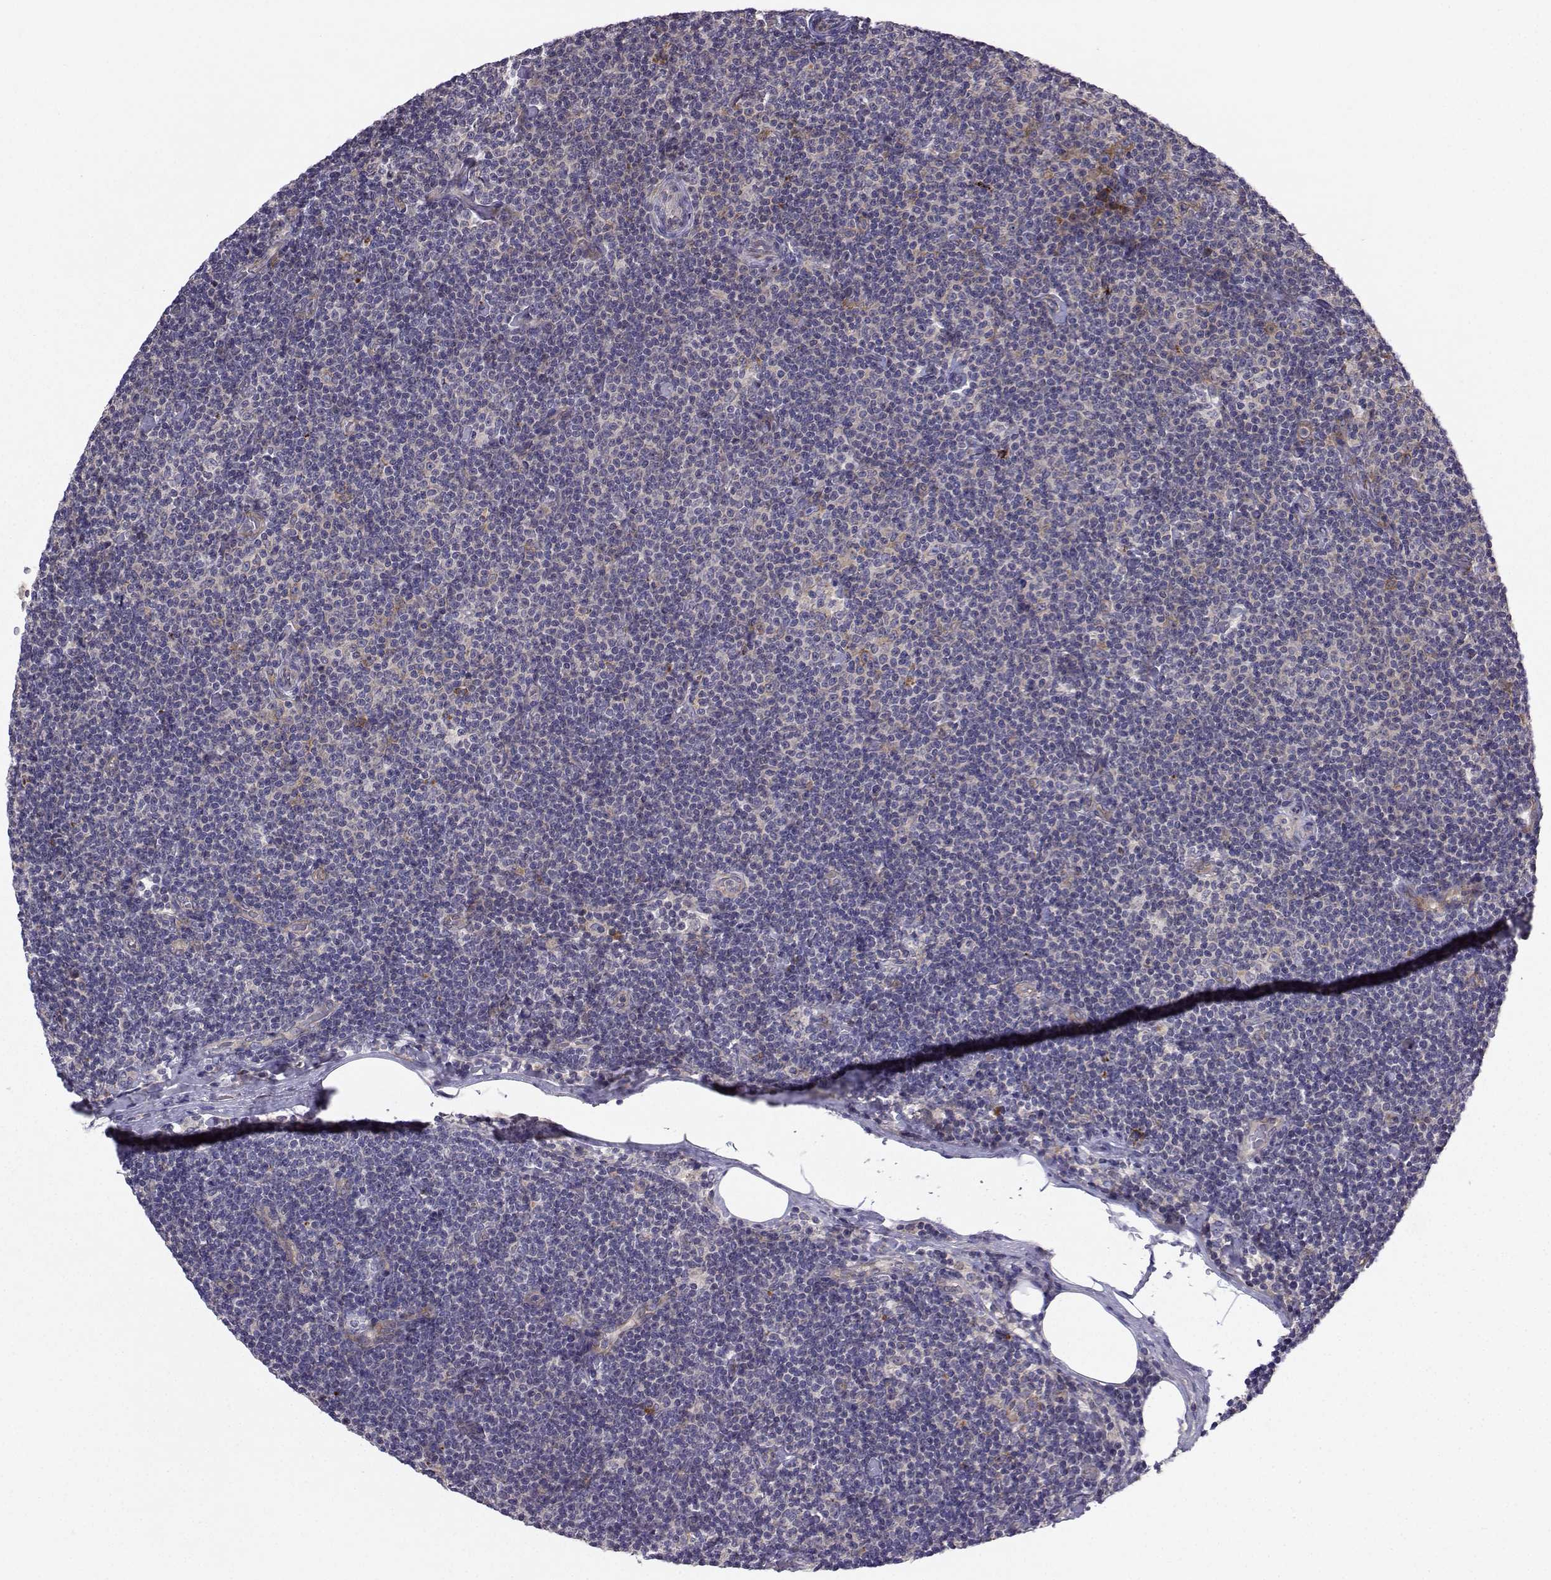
{"staining": {"intensity": "negative", "quantity": "none", "location": "none"}, "tissue": "lymphoma", "cell_type": "Tumor cells", "image_type": "cancer", "snomed": [{"axis": "morphology", "description": "Malignant lymphoma, non-Hodgkin's type, Low grade"}, {"axis": "topography", "description": "Lymph node"}], "caption": "This image is of malignant lymphoma, non-Hodgkin's type (low-grade) stained with IHC to label a protein in brown with the nuclei are counter-stained blue. There is no expression in tumor cells.", "gene": "STXBP5", "patient": {"sex": "male", "age": 81}}